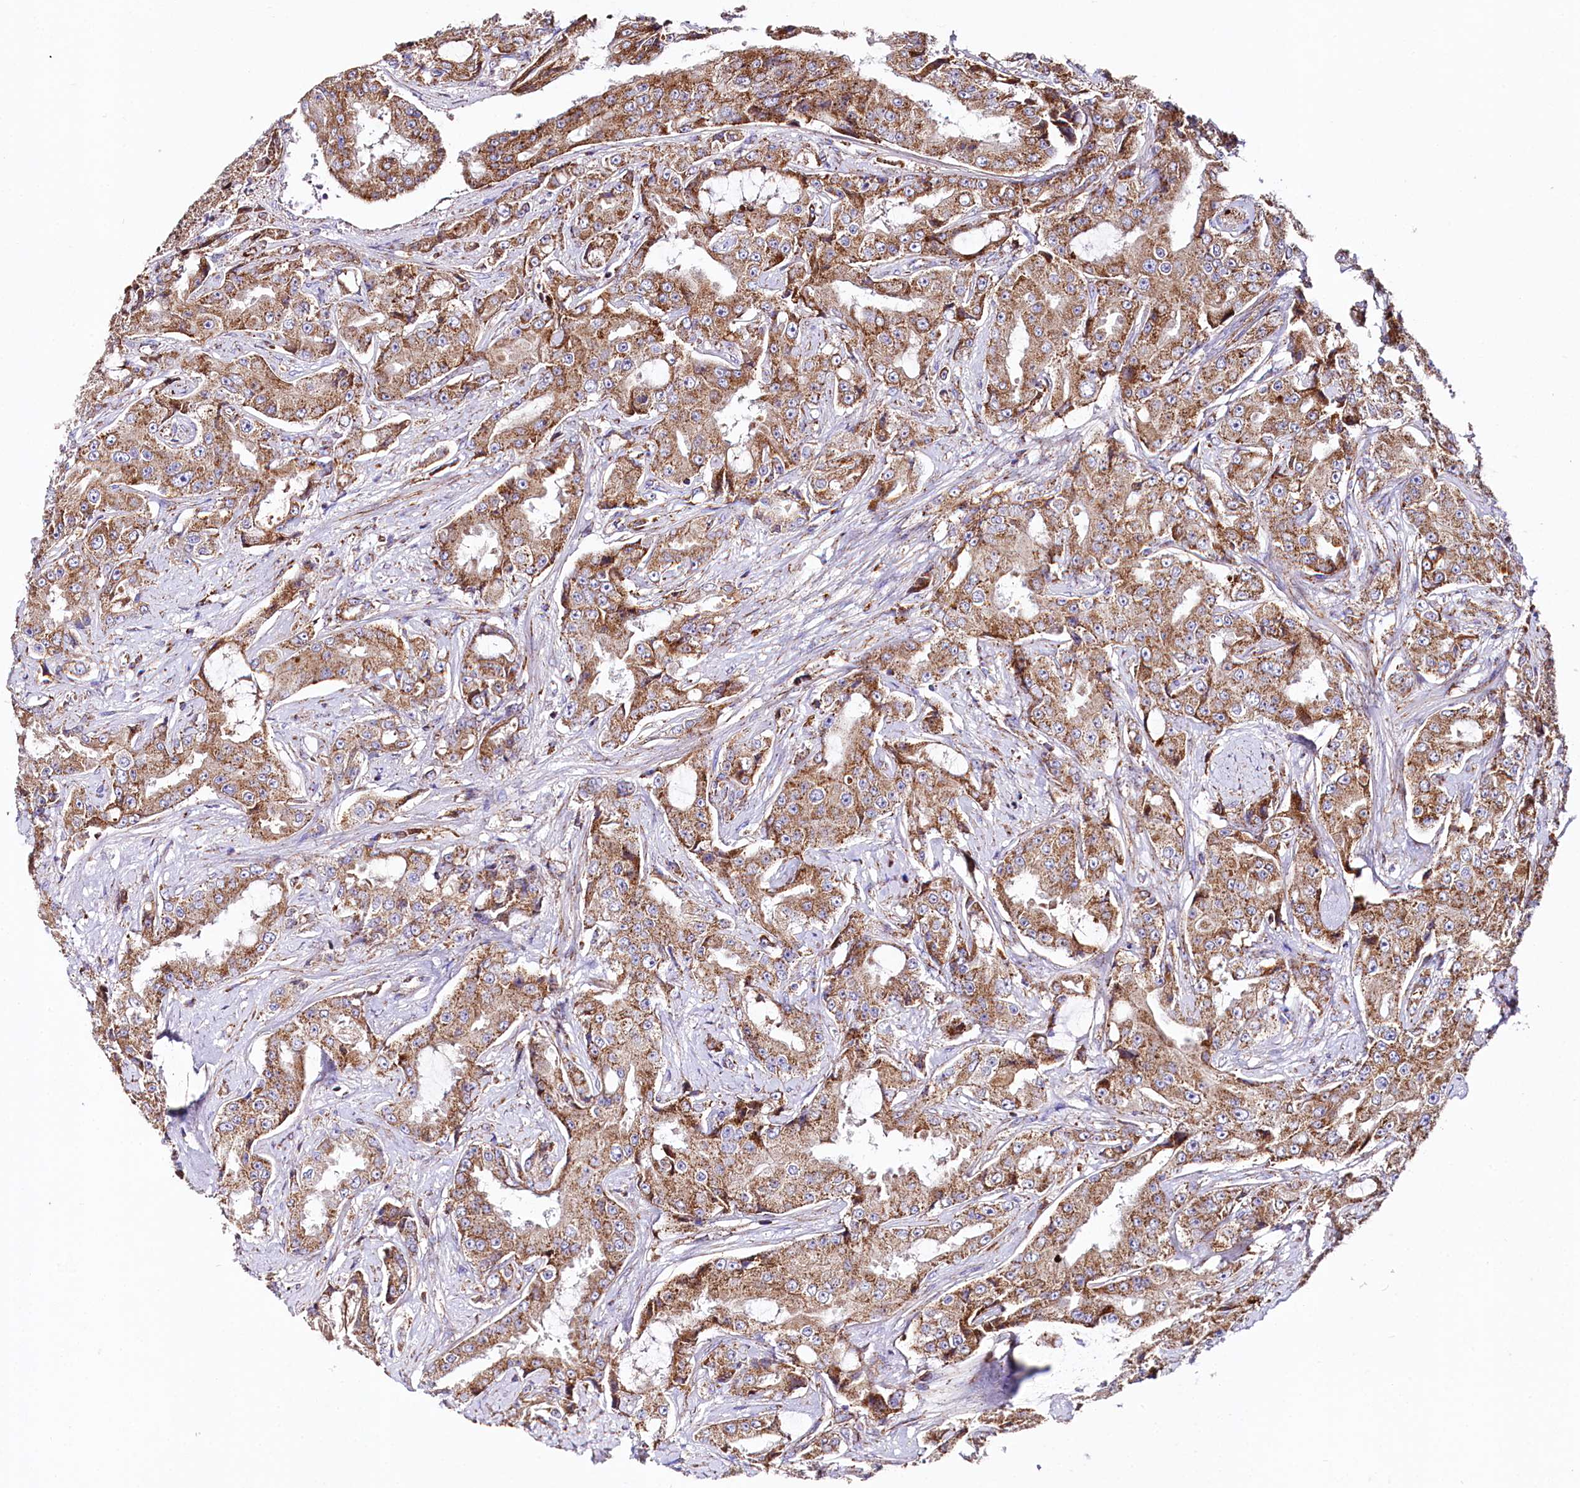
{"staining": {"intensity": "strong", "quantity": ">75%", "location": "cytoplasmic/membranous"}, "tissue": "prostate cancer", "cell_type": "Tumor cells", "image_type": "cancer", "snomed": [{"axis": "morphology", "description": "Adenocarcinoma, High grade"}, {"axis": "topography", "description": "Prostate"}], "caption": "The image displays immunohistochemical staining of high-grade adenocarcinoma (prostate). There is strong cytoplasmic/membranous expression is seen in about >75% of tumor cells.", "gene": "APLP2", "patient": {"sex": "male", "age": 73}}